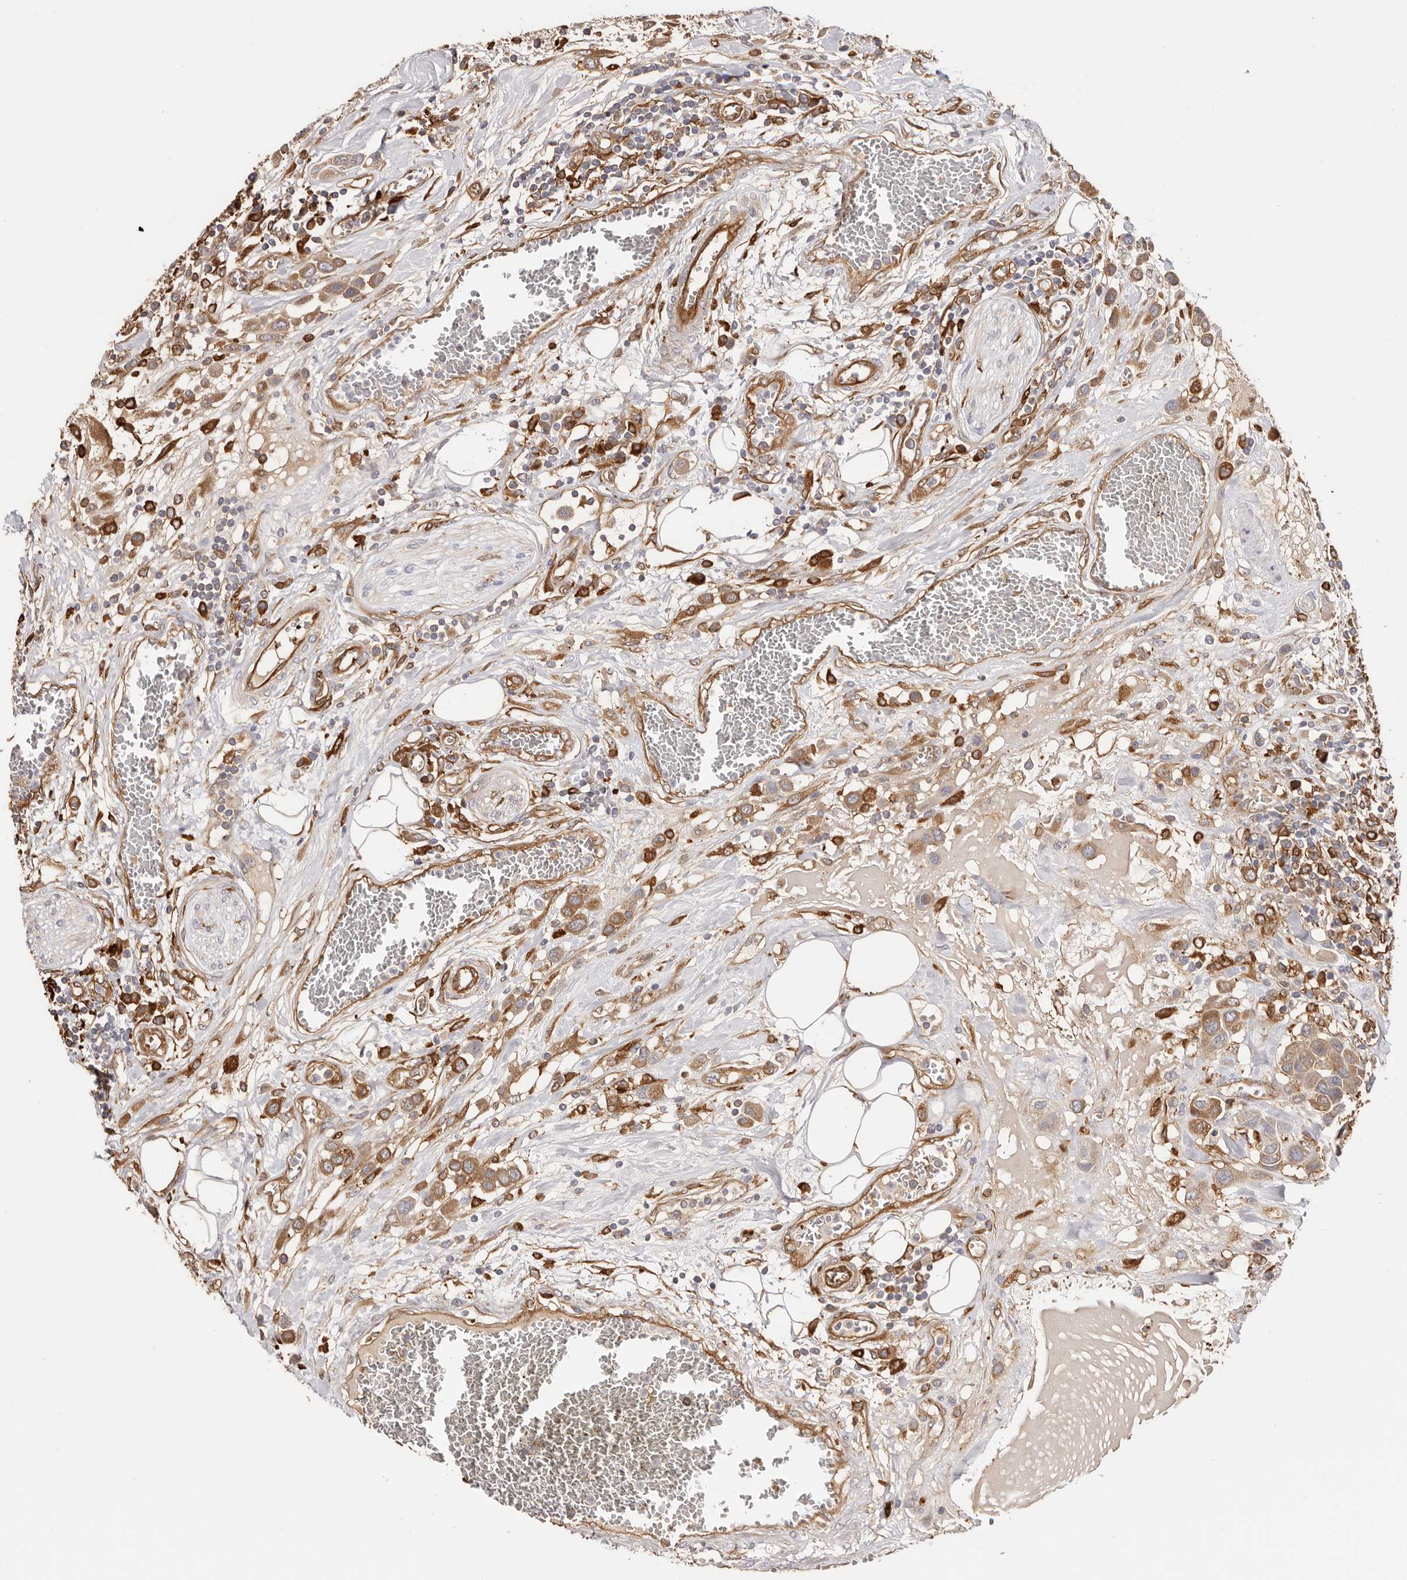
{"staining": {"intensity": "moderate", "quantity": ">75%", "location": "cytoplasmic/membranous"}, "tissue": "urothelial cancer", "cell_type": "Tumor cells", "image_type": "cancer", "snomed": [{"axis": "morphology", "description": "Urothelial carcinoma, High grade"}, {"axis": "topography", "description": "Urinary bladder"}], "caption": "DAB immunohistochemical staining of human high-grade urothelial carcinoma demonstrates moderate cytoplasmic/membranous protein expression in about >75% of tumor cells.", "gene": "LAP3", "patient": {"sex": "male", "age": 50}}